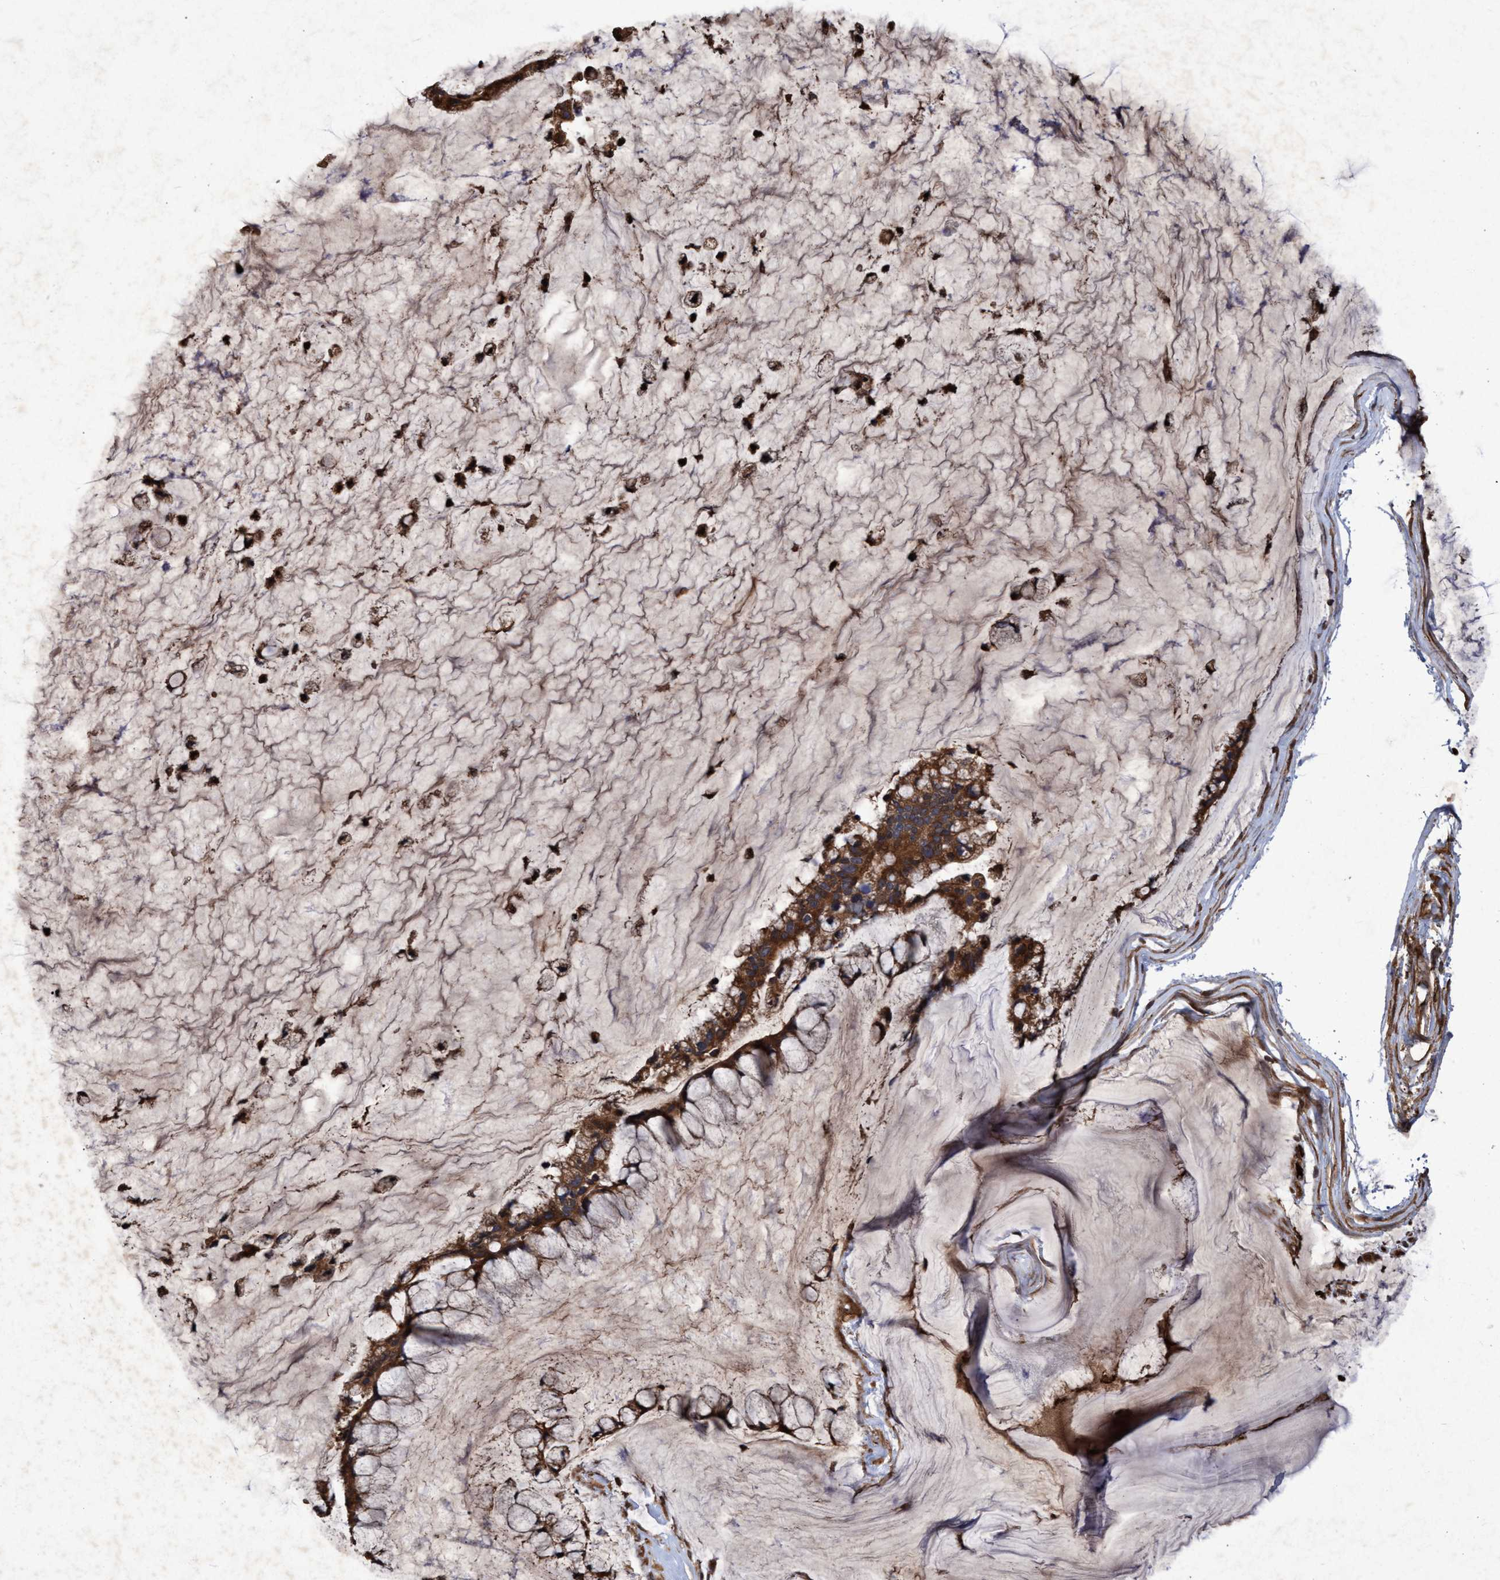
{"staining": {"intensity": "strong", "quantity": ">75%", "location": "cytoplasmic/membranous"}, "tissue": "ovarian cancer", "cell_type": "Tumor cells", "image_type": "cancer", "snomed": [{"axis": "morphology", "description": "Cystadenocarcinoma, mucinous, NOS"}, {"axis": "topography", "description": "Ovary"}], "caption": "Strong cytoplasmic/membranous positivity for a protein is seen in approximately >75% of tumor cells of ovarian cancer using immunohistochemistry.", "gene": "CHMP6", "patient": {"sex": "female", "age": 39}}